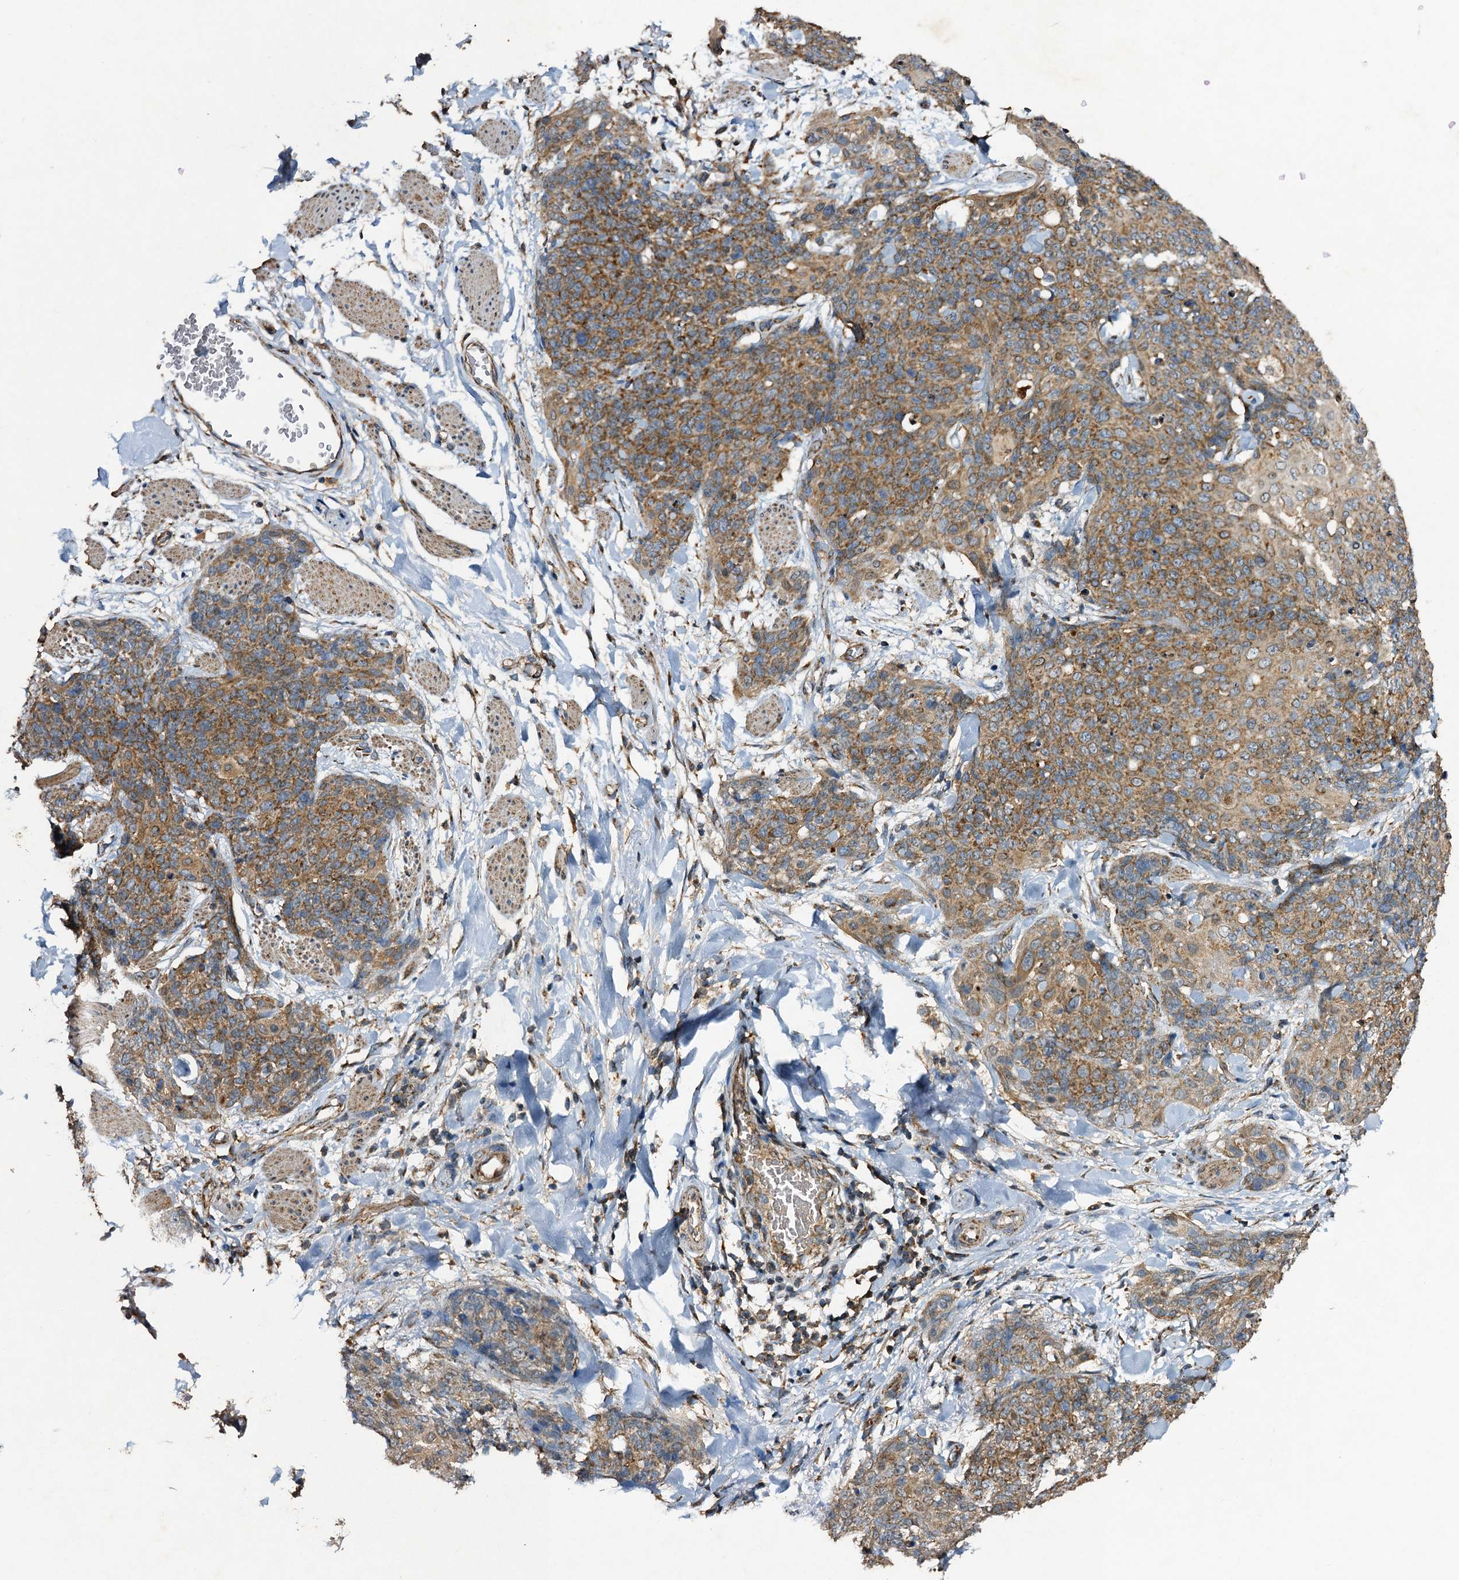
{"staining": {"intensity": "moderate", "quantity": ">75%", "location": "cytoplasmic/membranous"}, "tissue": "skin cancer", "cell_type": "Tumor cells", "image_type": "cancer", "snomed": [{"axis": "morphology", "description": "Squamous cell carcinoma, NOS"}, {"axis": "topography", "description": "Skin"}, {"axis": "topography", "description": "Vulva"}], "caption": "Immunohistochemistry of human skin cancer (squamous cell carcinoma) displays medium levels of moderate cytoplasmic/membranous expression in about >75% of tumor cells. (IHC, brightfield microscopy, high magnification).", "gene": "NDUFA13", "patient": {"sex": "female", "age": 85}}